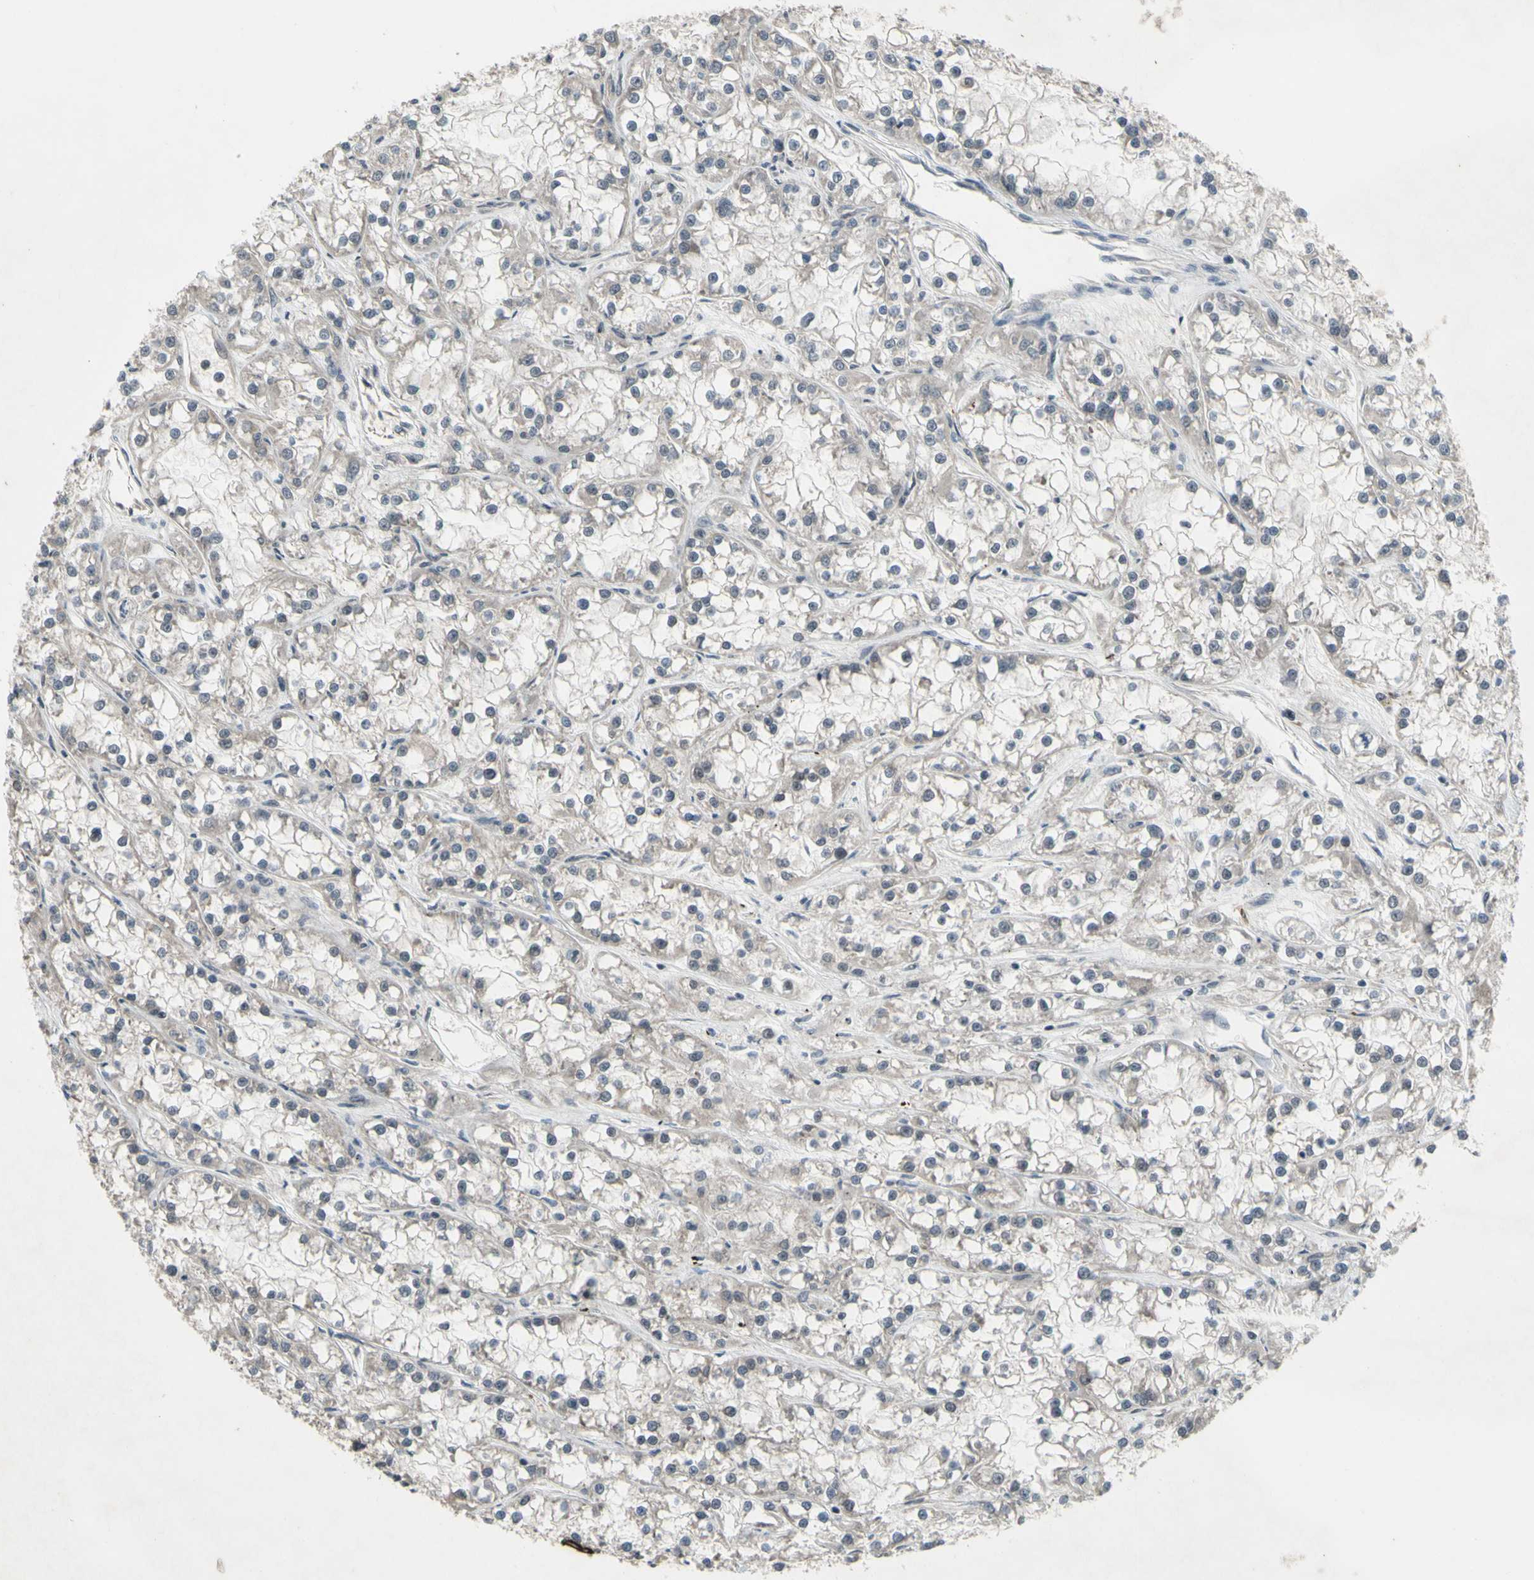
{"staining": {"intensity": "negative", "quantity": "none", "location": "none"}, "tissue": "renal cancer", "cell_type": "Tumor cells", "image_type": "cancer", "snomed": [{"axis": "morphology", "description": "Adenocarcinoma, NOS"}, {"axis": "topography", "description": "Kidney"}], "caption": "An image of adenocarcinoma (renal) stained for a protein displays no brown staining in tumor cells.", "gene": "TRDMT1", "patient": {"sex": "female", "age": 52}}